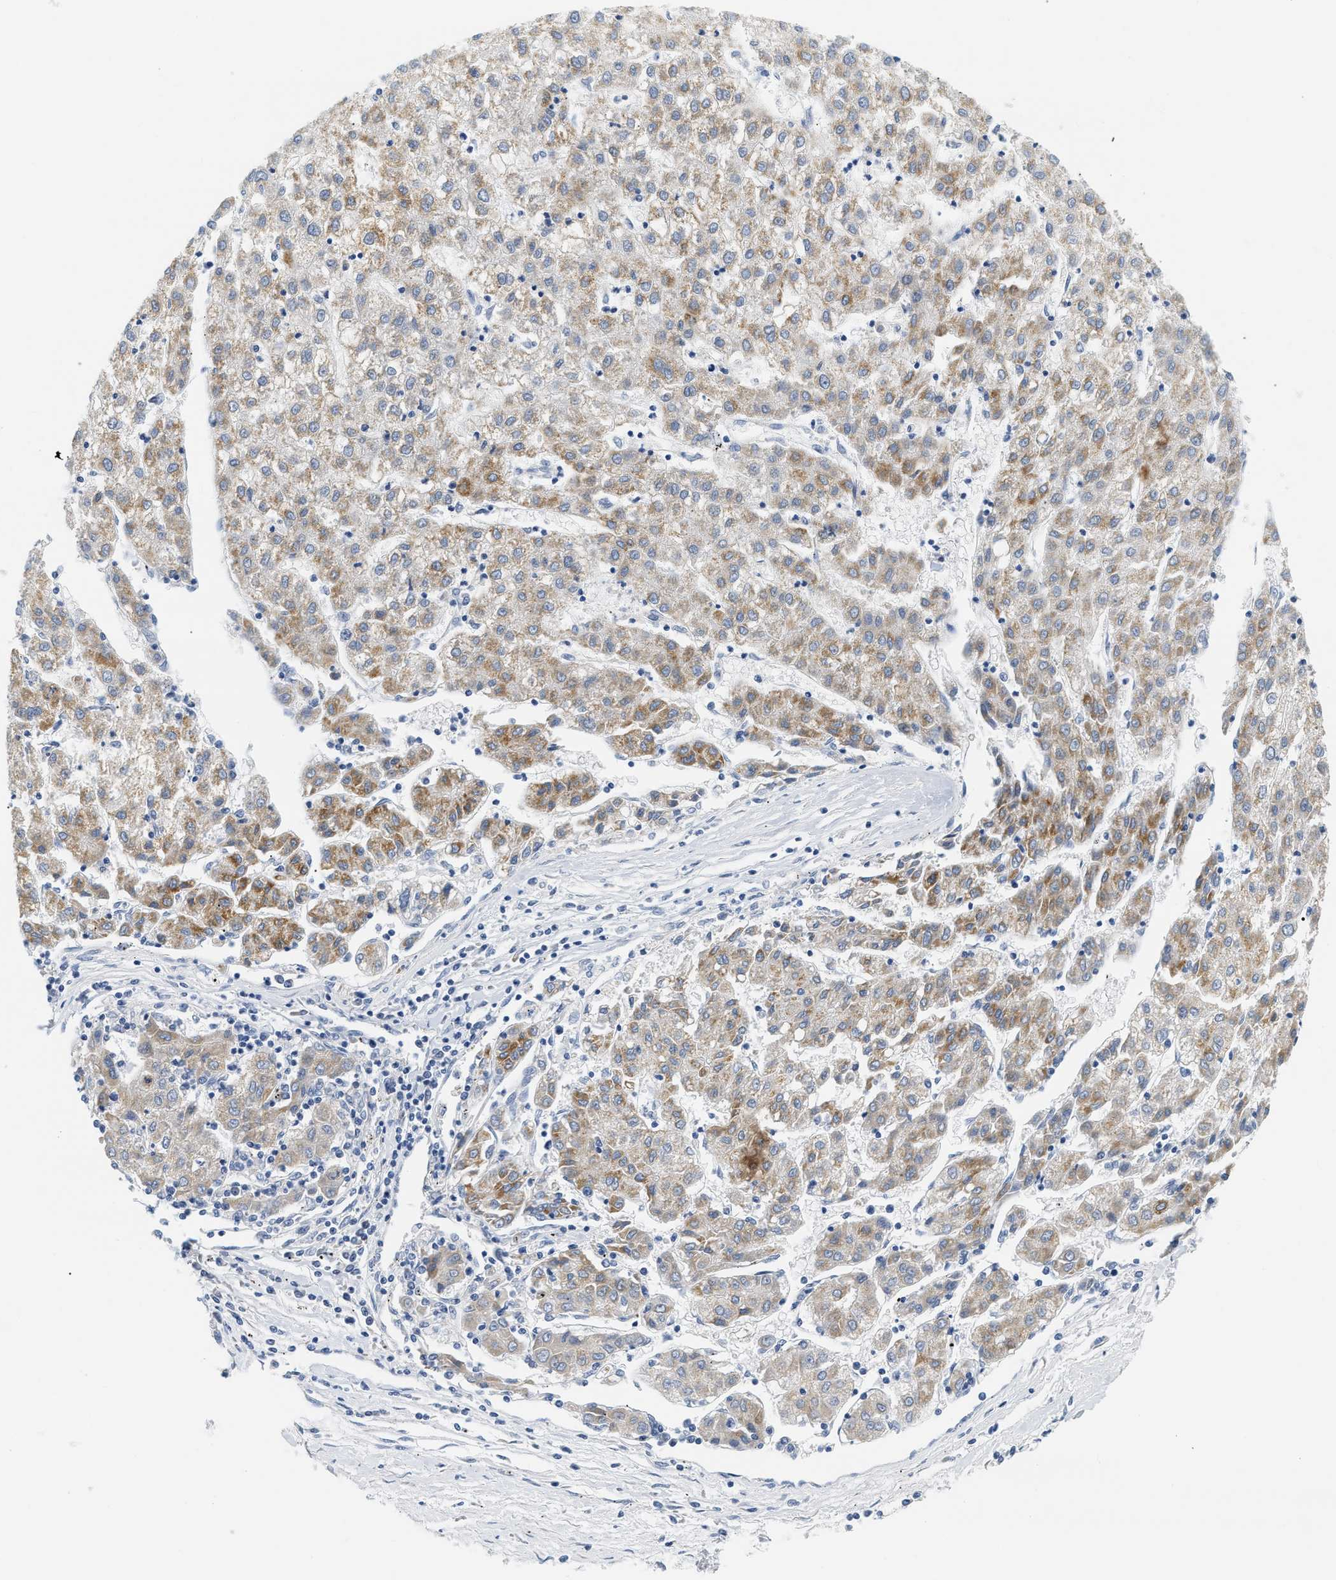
{"staining": {"intensity": "moderate", "quantity": "25%-75%", "location": "cytoplasmic/membranous"}, "tissue": "liver cancer", "cell_type": "Tumor cells", "image_type": "cancer", "snomed": [{"axis": "morphology", "description": "Carcinoma, Hepatocellular, NOS"}, {"axis": "topography", "description": "Liver"}], "caption": "High-power microscopy captured an immunohistochemistry (IHC) image of liver hepatocellular carcinoma, revealing moderate cytoplasmic/membranous expression in approximately 25%-75% of tumor cells.", "gene": "HDHD3", "patient": {"sex": "male", "age": 72}}